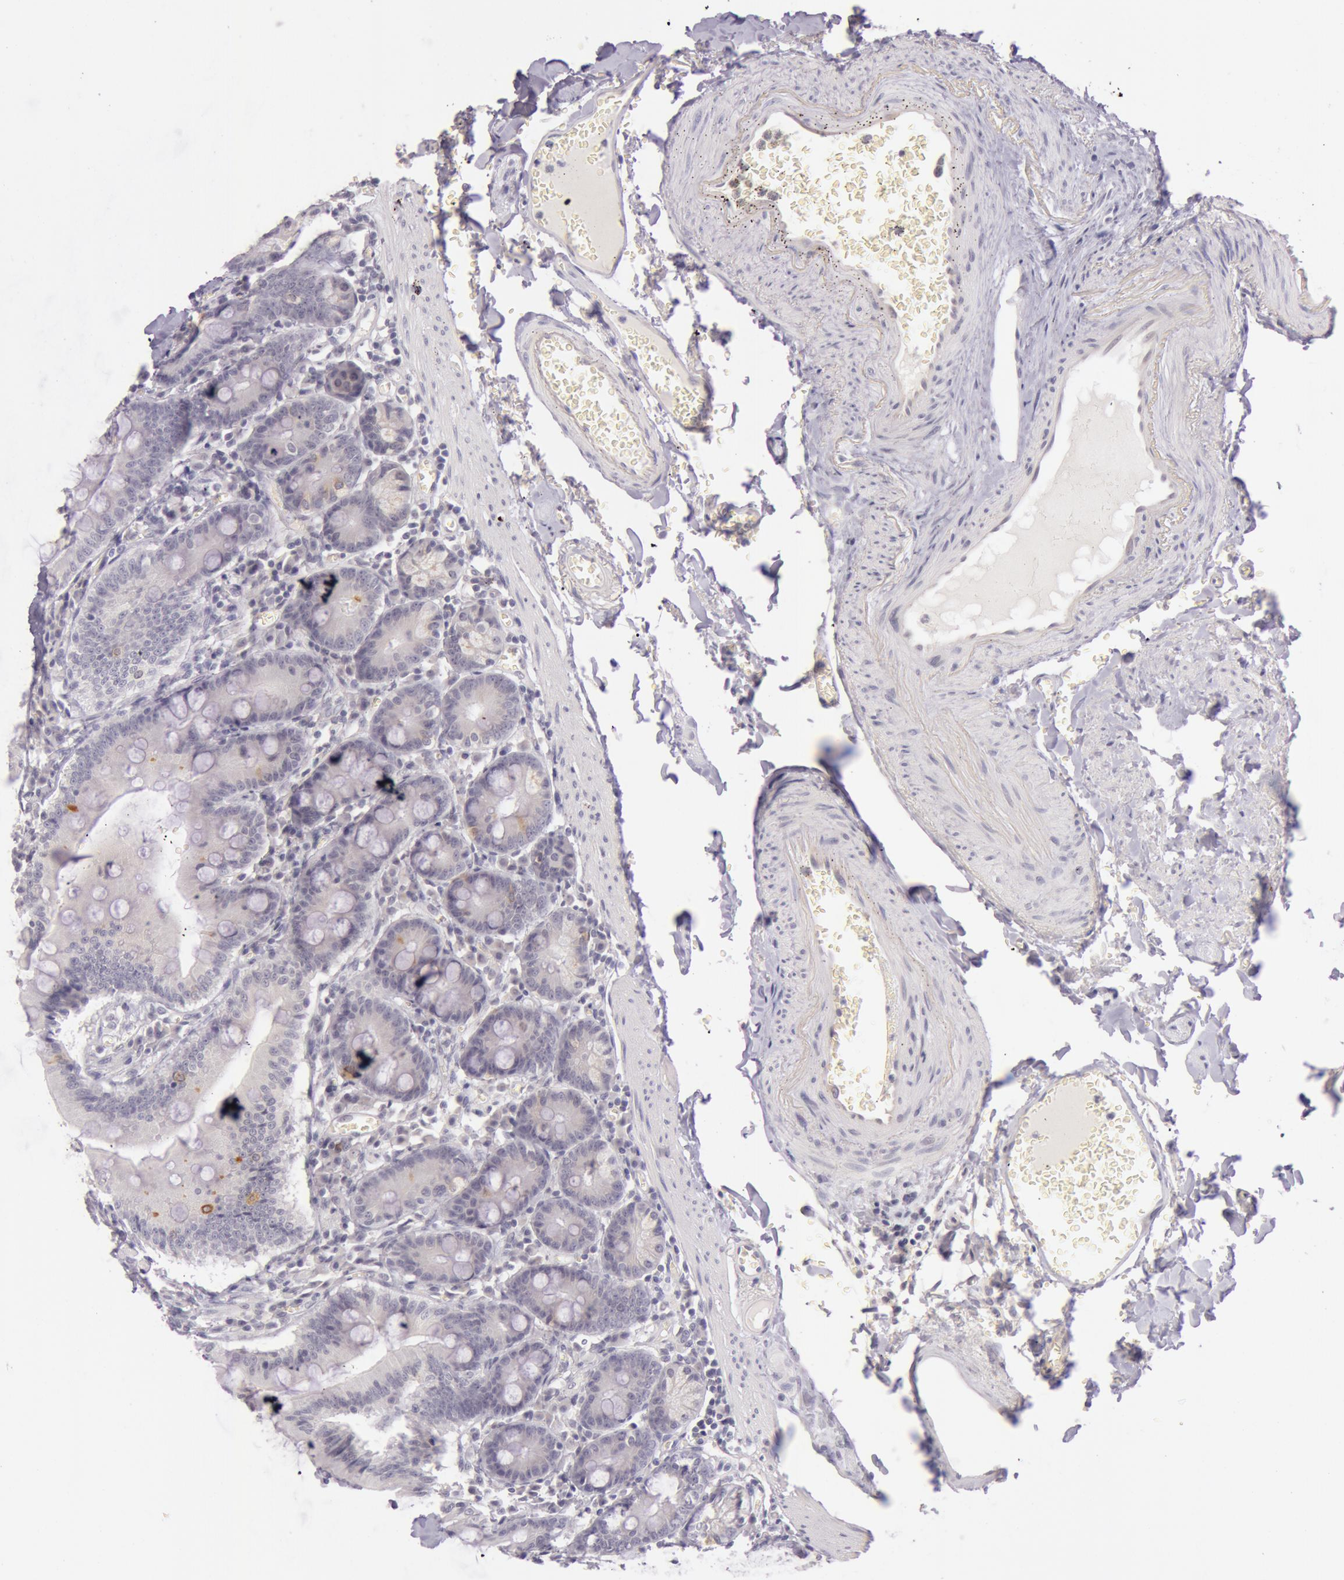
{"staining": {"intensity": "negative", "quantity": "none", "location": "none"}, "tissue": "small intestine", "cell_type": "Glandular cells", "image_type": "normal", "snomed": [{"axis": "morphology", "description": "Normal tissue, NOS"}, {"axis": "topography", "description": "Small intestine"}], "caption": "Immunohistochemistry histopathology image of normal human small intestine stained for a protein (brown), which displays no staining in glandular cells.", "gene": "RBMY1A1", "patient": {"sex": "male", "age": 71}}